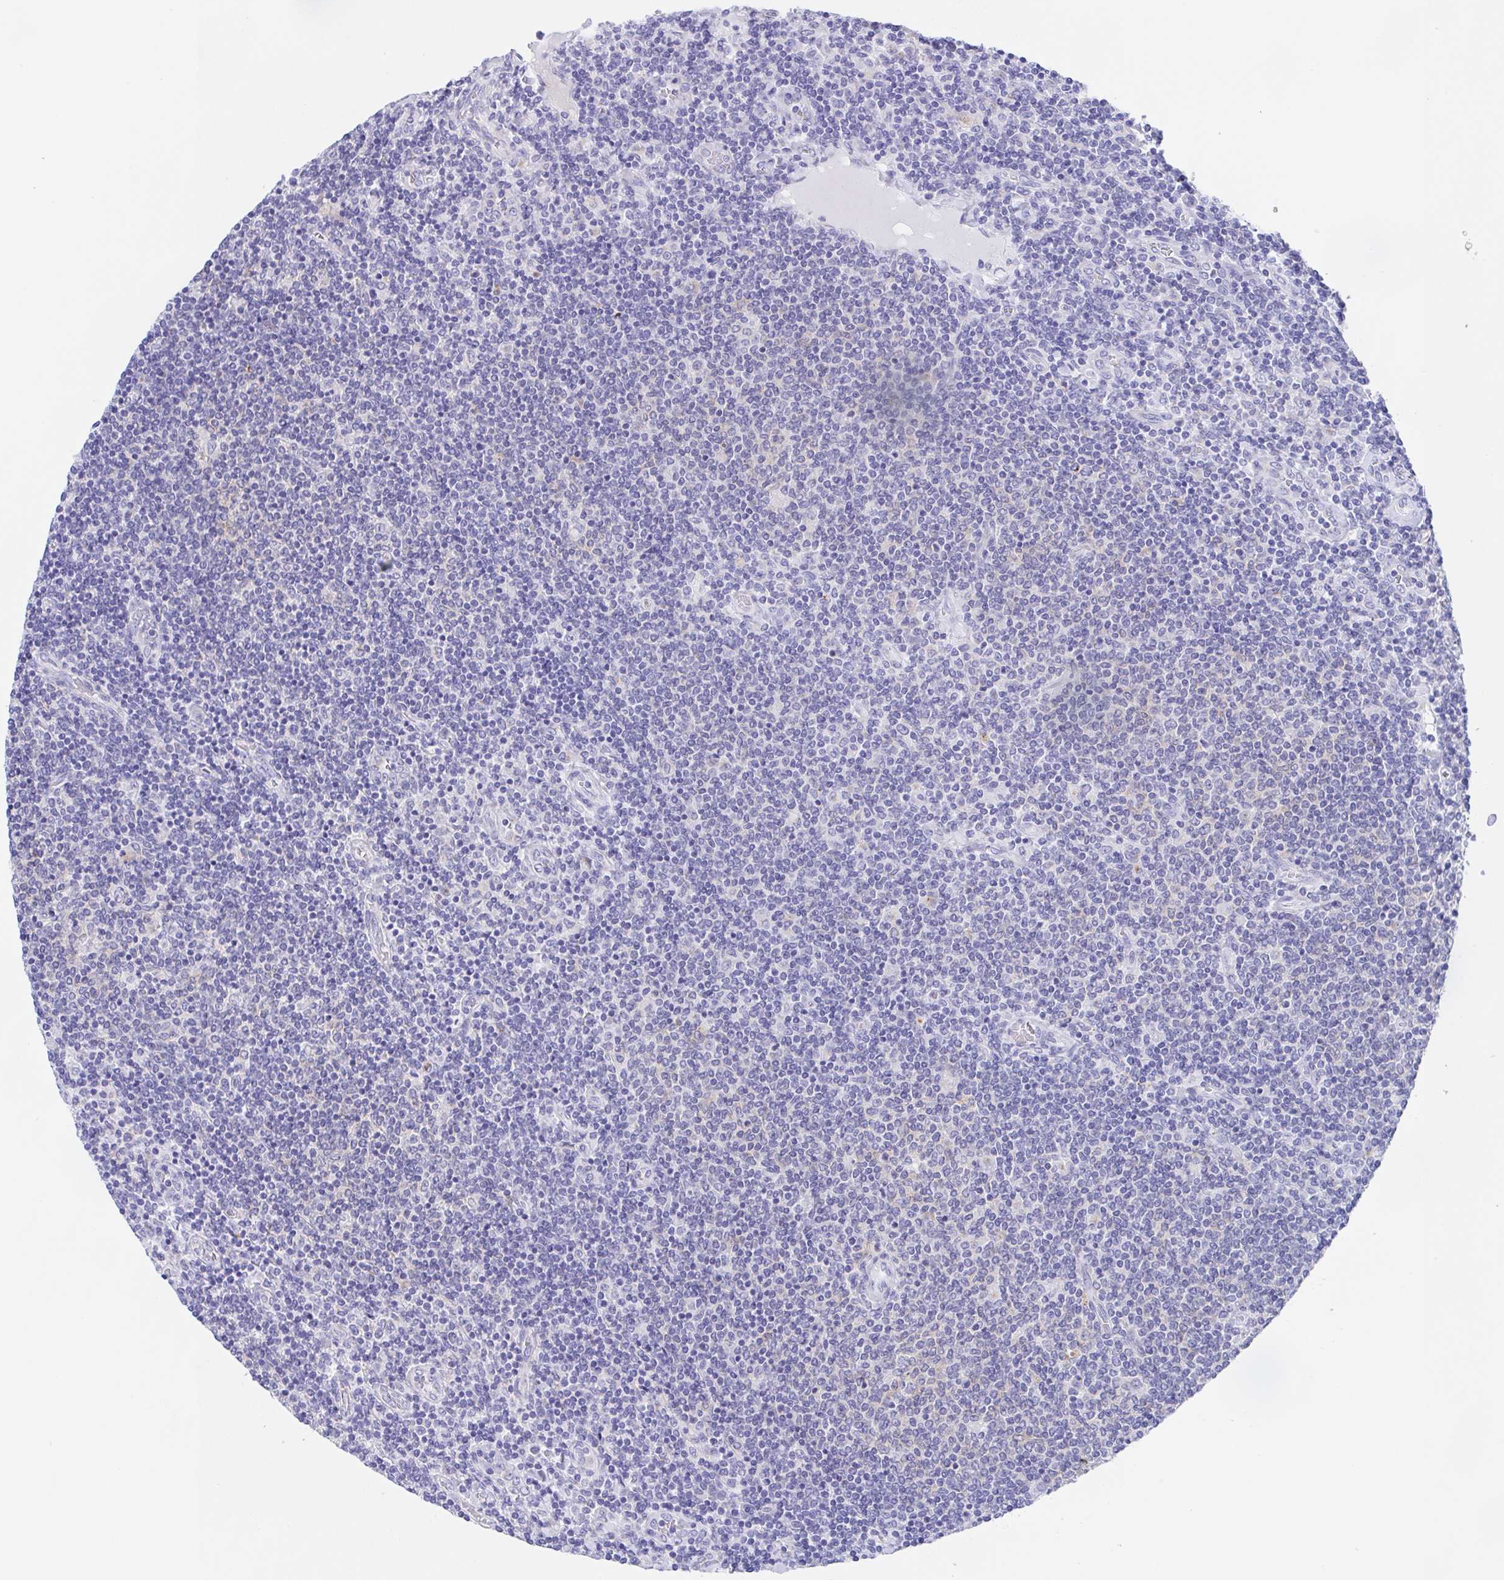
{"staining": {"intensity": "negative", "quantity": "none", "location": "none"}, "tissue": "lymphoma", "cell_type": "Tumor cells", "image_type": "cancer", "snomed": [{"axis": "morphology", "description": "Malignant lymphoma, non-Hodgkin's type, Low grade"}, {"axis": "topography", "description": "Lymph node"}], "caption": "Human lymphoma stained for a protein using immunohistochemistry (IHC) shows no expression in tumor cells.", "gene": "SCG3", "patient": {"sex": "male", "age": 52}}